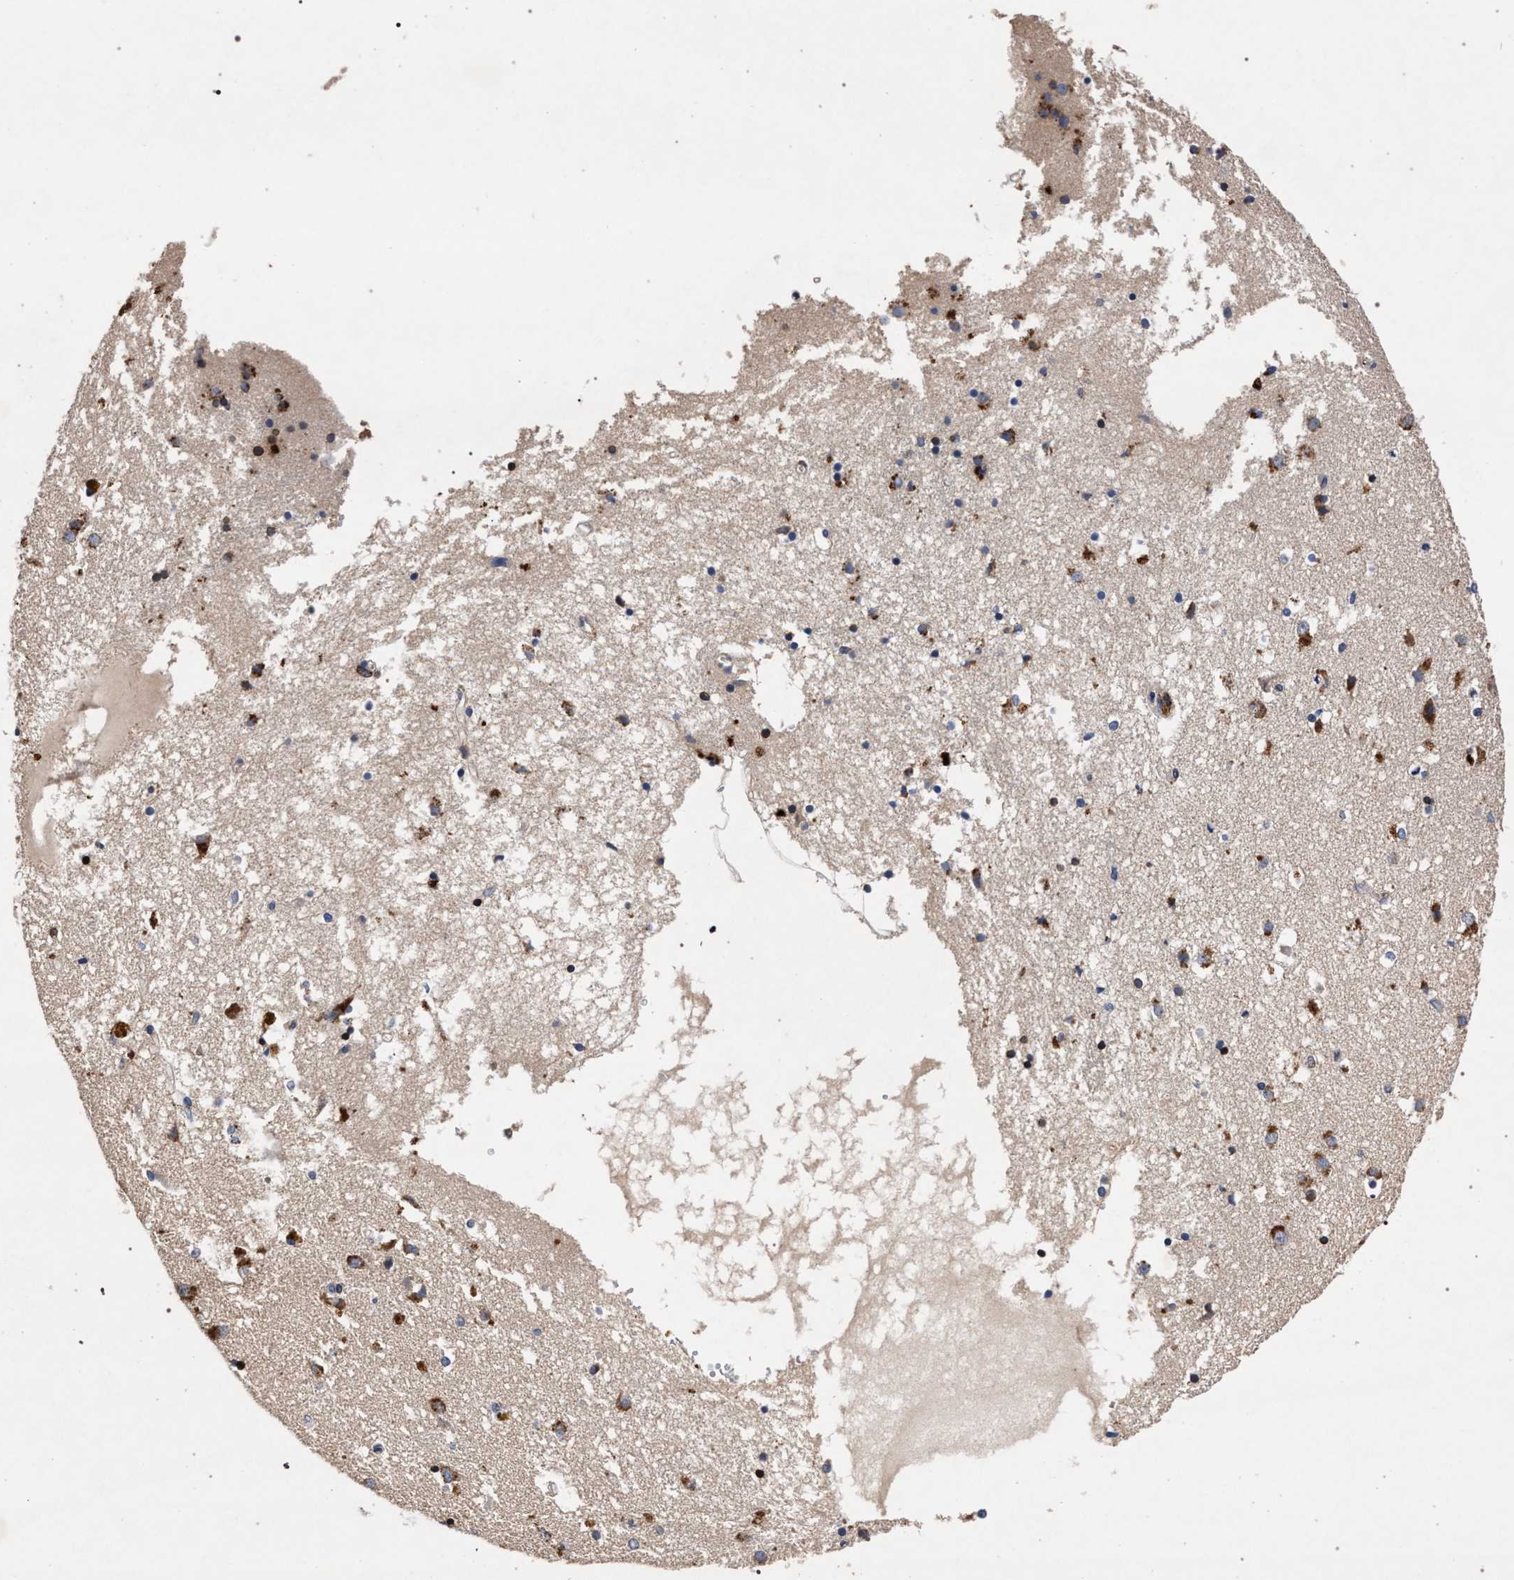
{"staining": {"intensity": "moderate", "quantity": "25%-75%", "location": "cytoplasmic/membranous"}, "tissue": "caudate", "cell_type": "Glial cells", "image_type": "normal", "snomed": [{"axis": "morphology", "description": "Normal tissue, NOS"}, {"axis": "topography", "description": "Lateral ventricle wall"}], "caption": "High-magnification brightfield microscopy of benign caudate stained with DAB (brown) and counterstained with hematoxylin (blue). glial cells exhibit moderate cytoplasmic/membranous expression is seen in about25%-75% of cells. (Stains: DAB in brown, nuclei in blue, Microscopy: brightfield microscopy at high magnification).", "gene": "NEK7", "patient": {"sex": "male", "age": 70}}